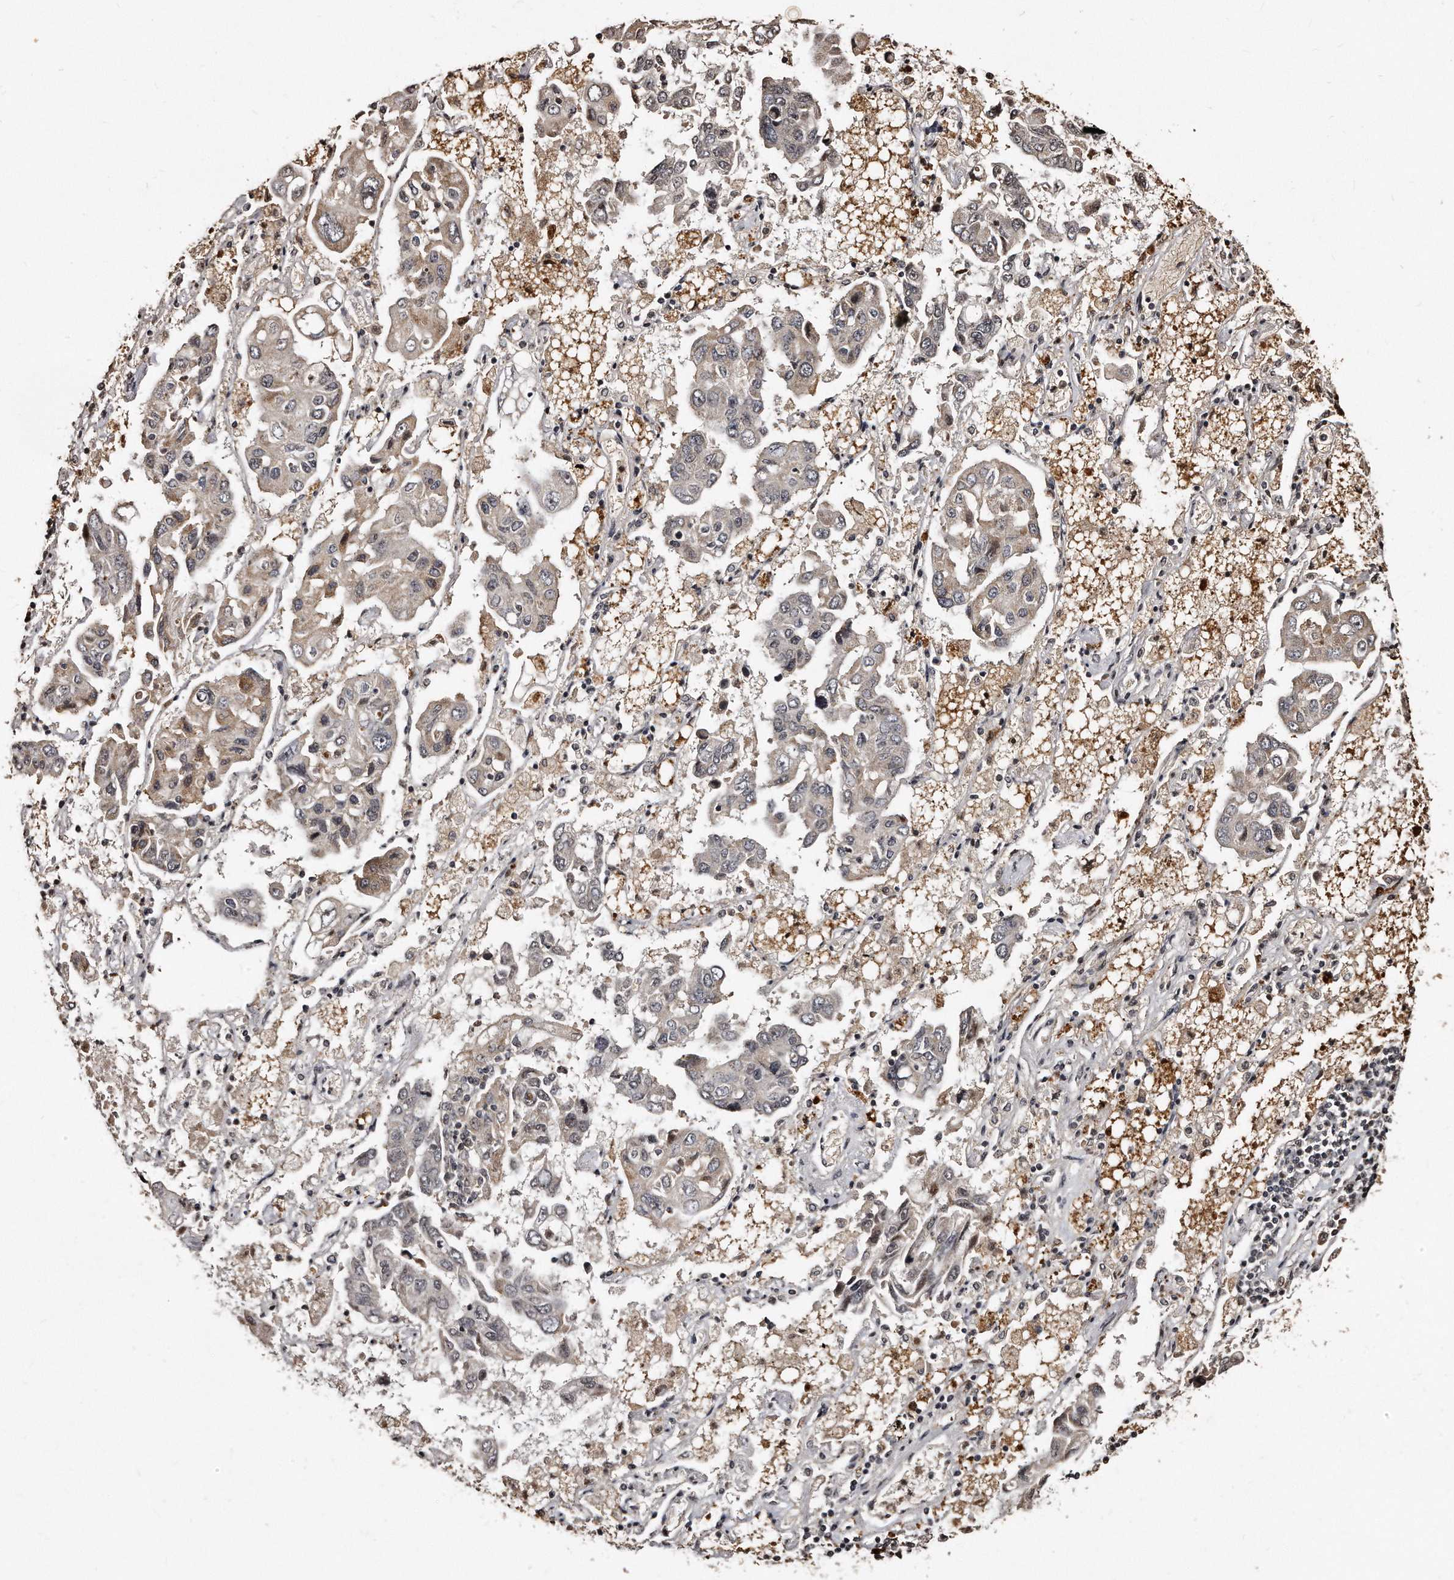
{"staining": {"intensity": "weak", "quantity": "25%-75%", "location": "cytoplasmic/membranous"}, "tissue": "lung cancer", "cell_type": "Tumor cells", "image_type": "cancer", "snomed": [{"axis": "morphology", "description": "Adenocarcinoma, NOS"}, {"axis": "topography", "description": "Lung"}], "caption": "Immunohistochemistry micrograph of adenocarcinoma (lung) stained for a protein (brown), which exhibits low levels of weak cytoplasmic/membranous staining in approximately 25%-75% of tumor cells.", "gene": "TSHR", "patient": {"sex": "male", "age": 64}}